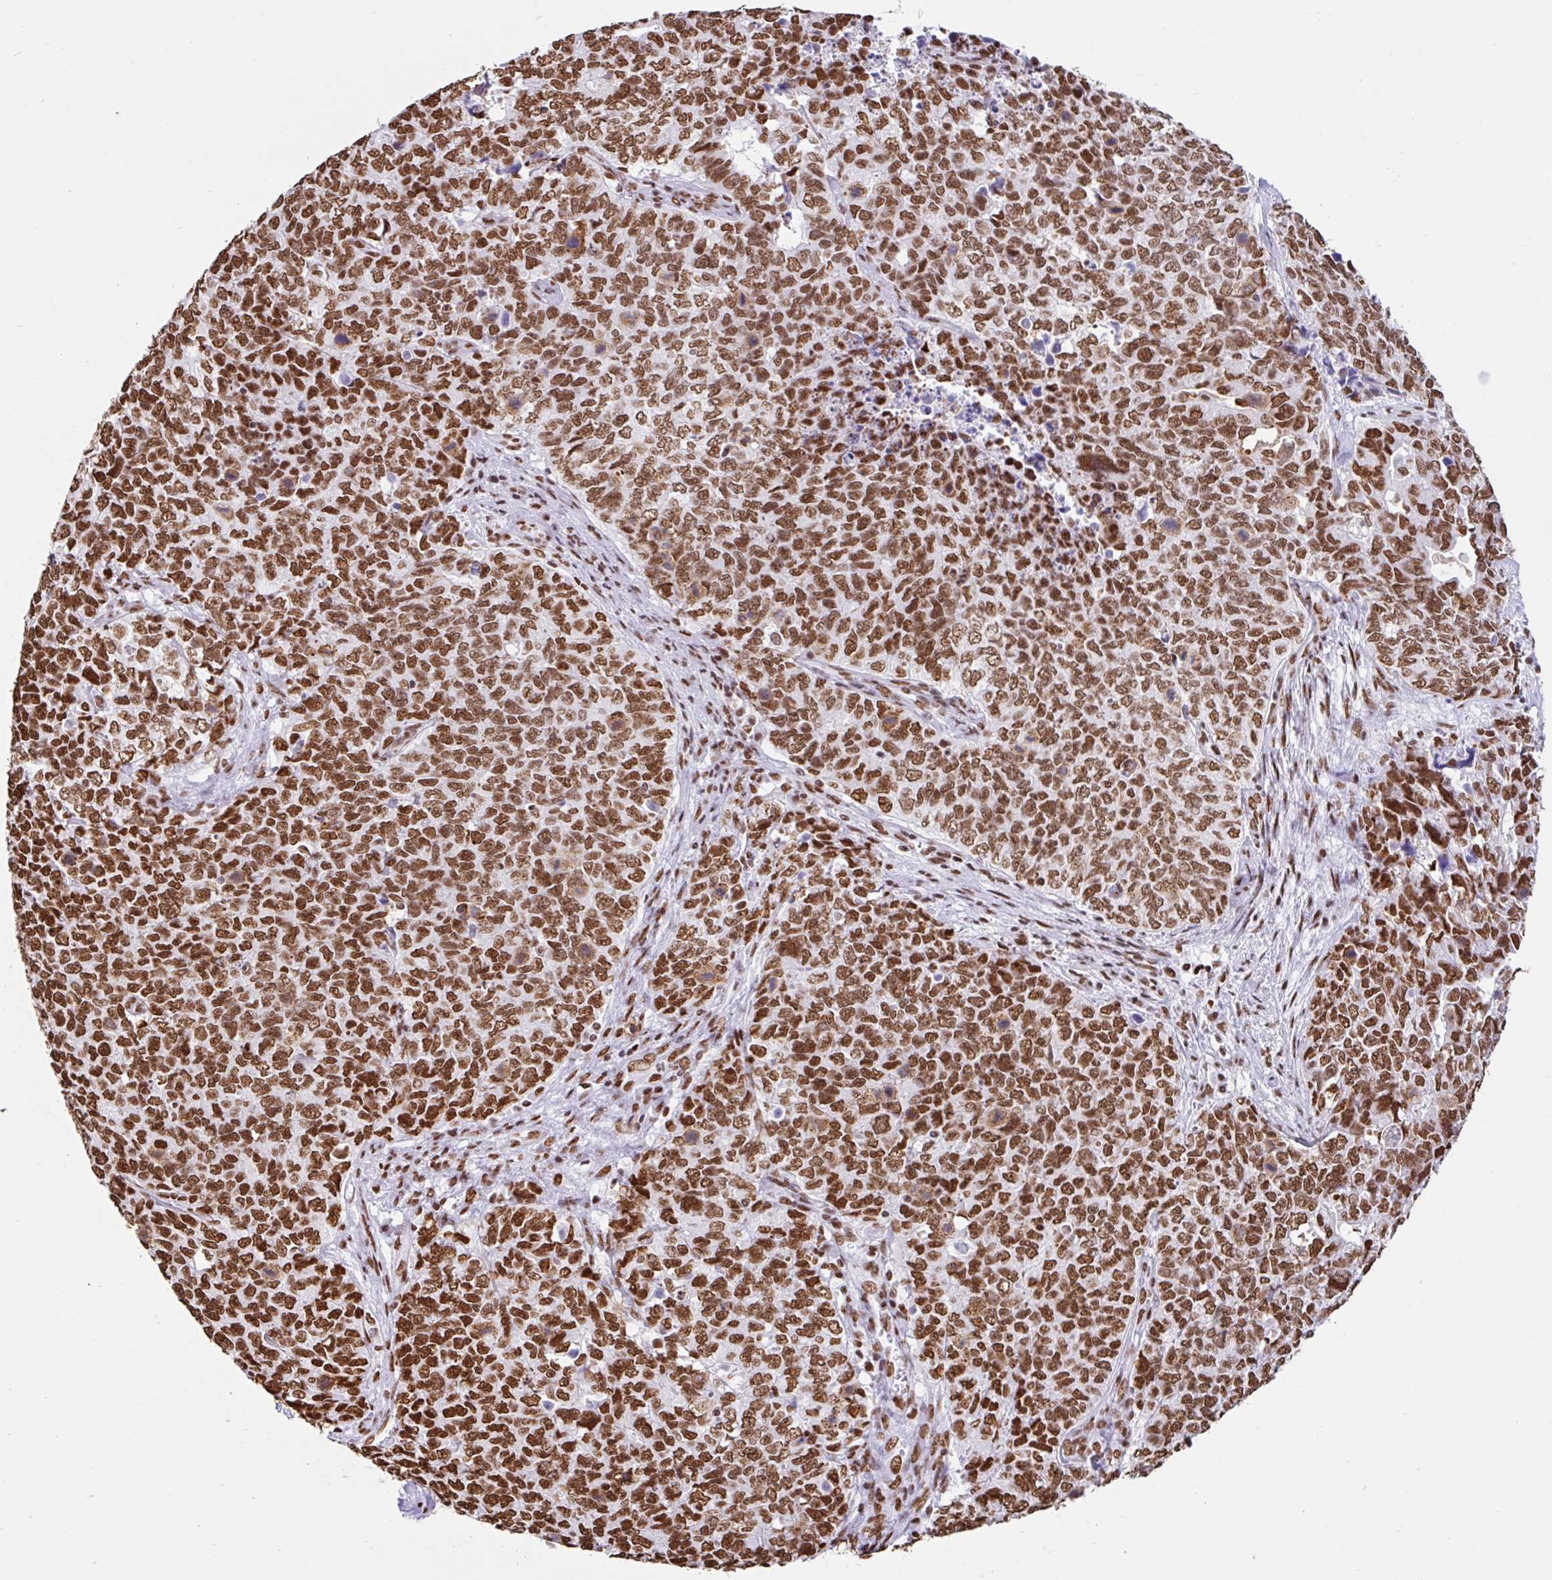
{"staining": {"intensity": "strong", "quantity": ">75%", "location": "nuclear"}, "tissue": "cervical cancer", "cell_type": "Tumor cells", "image_type": "cancer", "snomed": [{"axis": "morphology", "description": "Adenocarcinoma, NOS"}, {"axis": "topography", "description": "Cervix"}], "caption": "DAB immunohistochemical staining of cervical cancer (adenocarcinoma) displays strong nuclear protein expression in about >75% of tumor cells.", "gene": "KHDRBS1", "patient": {"sex": "female", "age": 63}}